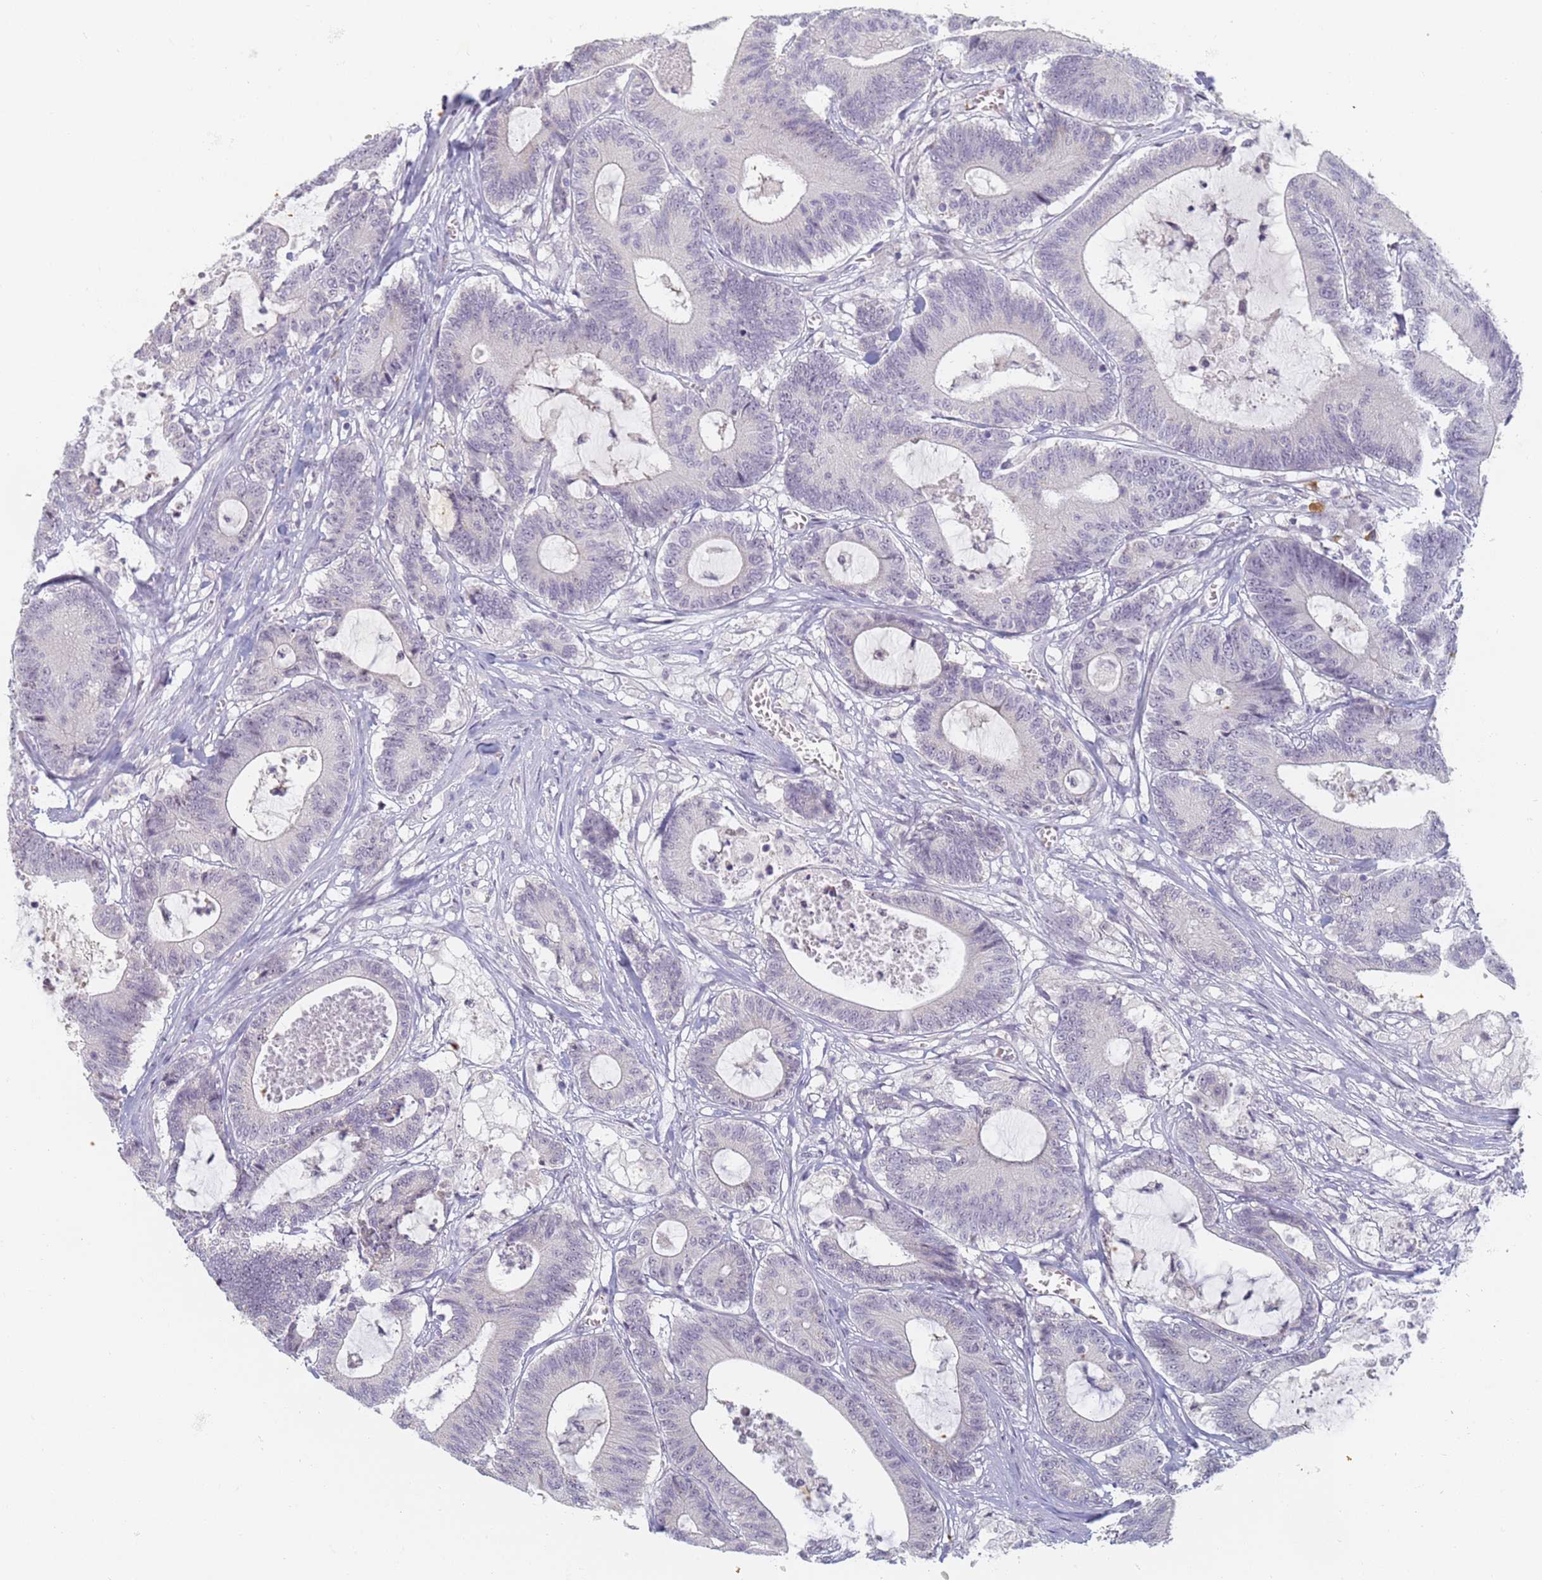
{"staining": {"intensity": "negative", "quantity": "none", "location": "none"}, "tissue": "colorectal cancer", "cell_type": "Tumor cells", "image_type": "cancer", "snomed": [{"axis": "morphology", "description": "Adenocarcinoma, NOS"}, {"axis": "topography", "description": "Colon"}], "caption": "The immunohistochemistry micrograph has no significant expression in tumor cells of adenocarcinoma (colorectal) tissue.", "gene": "SLC38A9", "patient": {"sex": "female", "age": 84}}